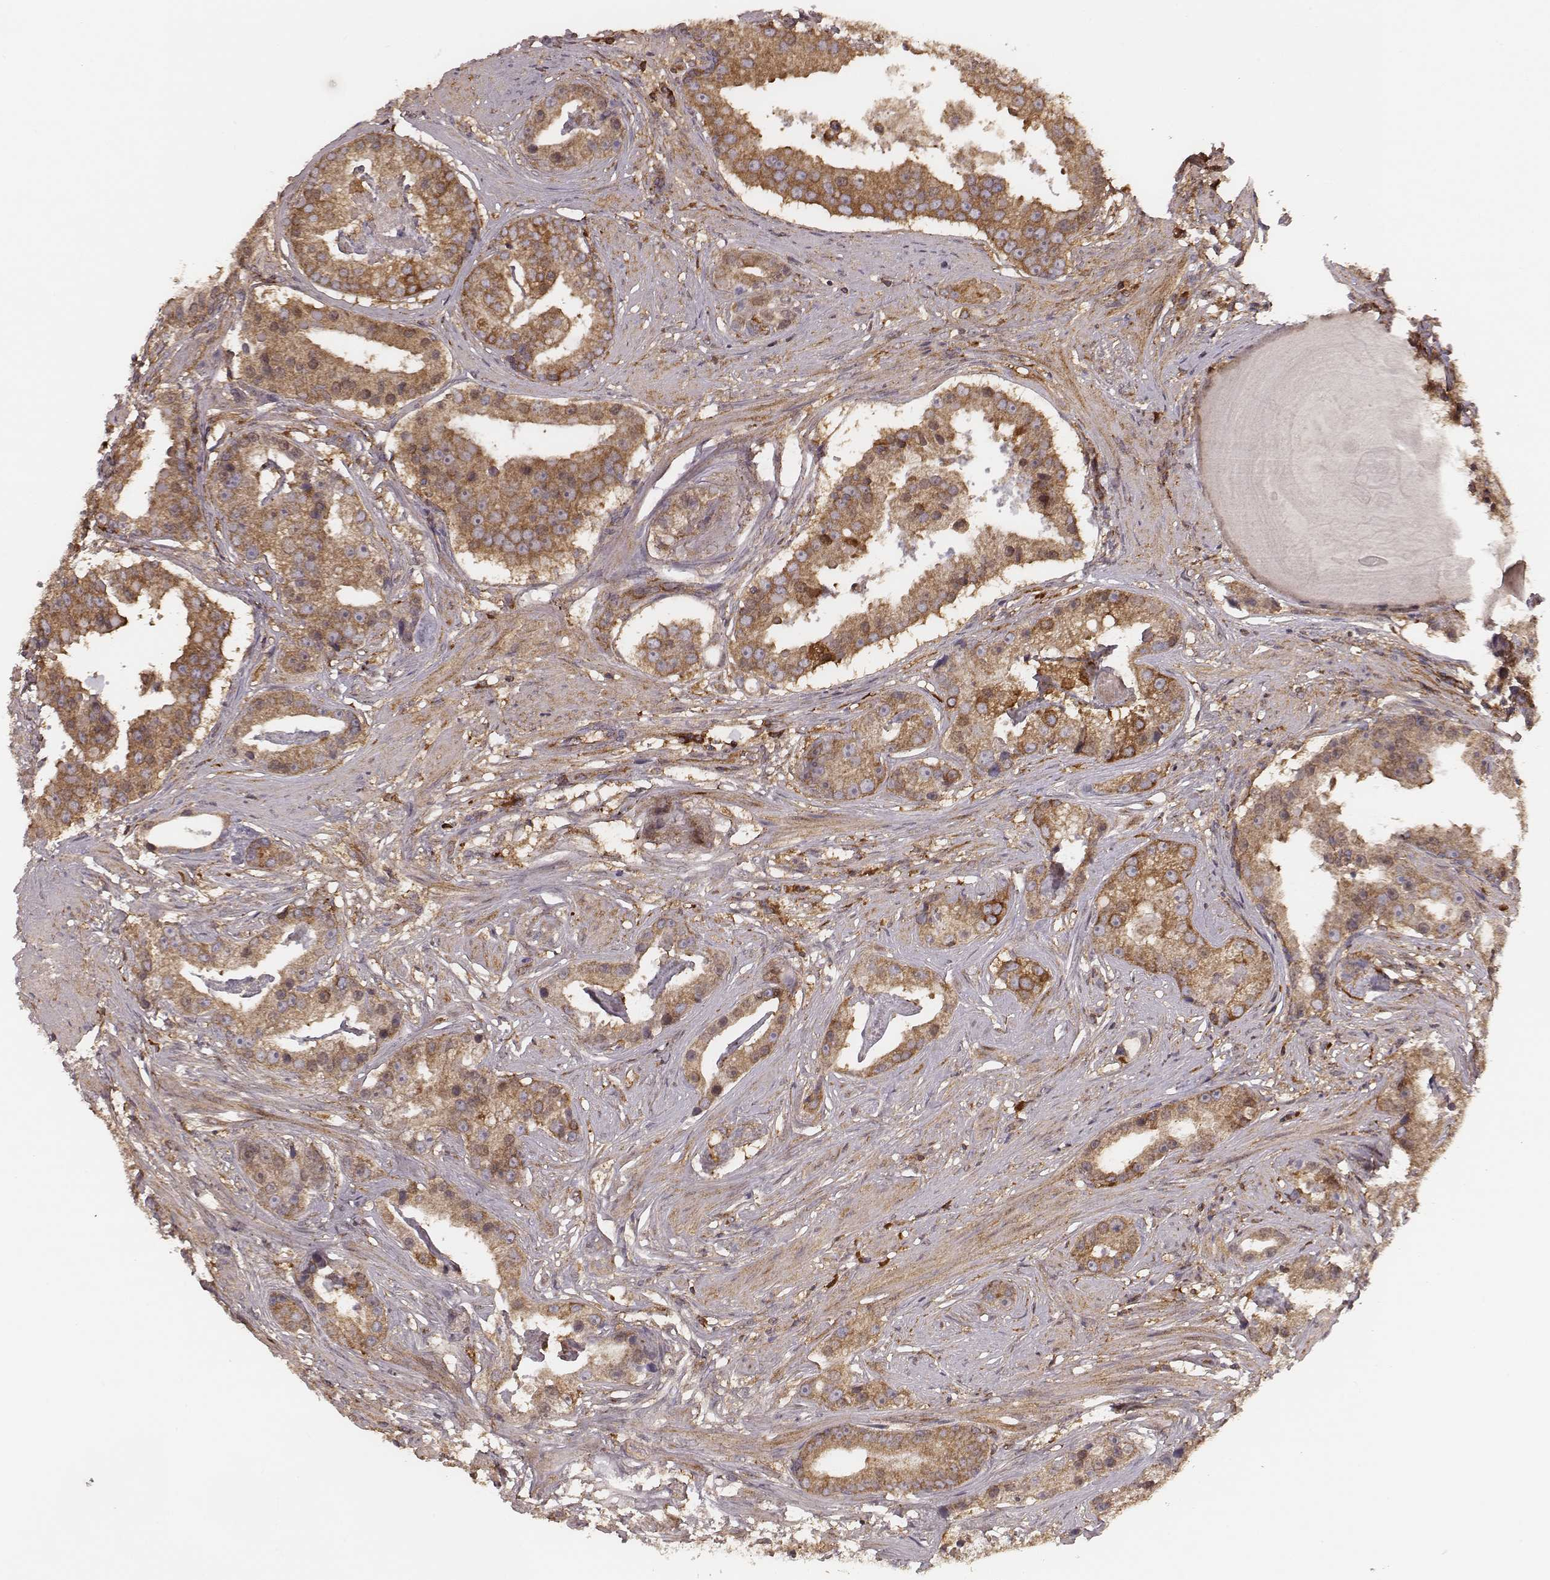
{"staining": {"intensity": "moderate", "quantity": ">75%", "location": "cytoplasmic/membranous"}, "tissue": "prostate cancer", "cell_type": "Tumor cells", "image_type": "cancer", "snomed": [{"axis": "morphology", "description": "Adenocarcinoma, NOS"}, {"axis": "topography", "description": "Prostate and seminal vesicle, NOS"}, {"axis": "topography", "description": "Prostate"}], "caption": "Prostate adenocarcinoma stained with a brown dye reveals moderate cytoplasmic/membranous positive staining in about >75% of tumor cells.", "gene": "CARS1", "patient": {"sex": "male", "age": 44}}